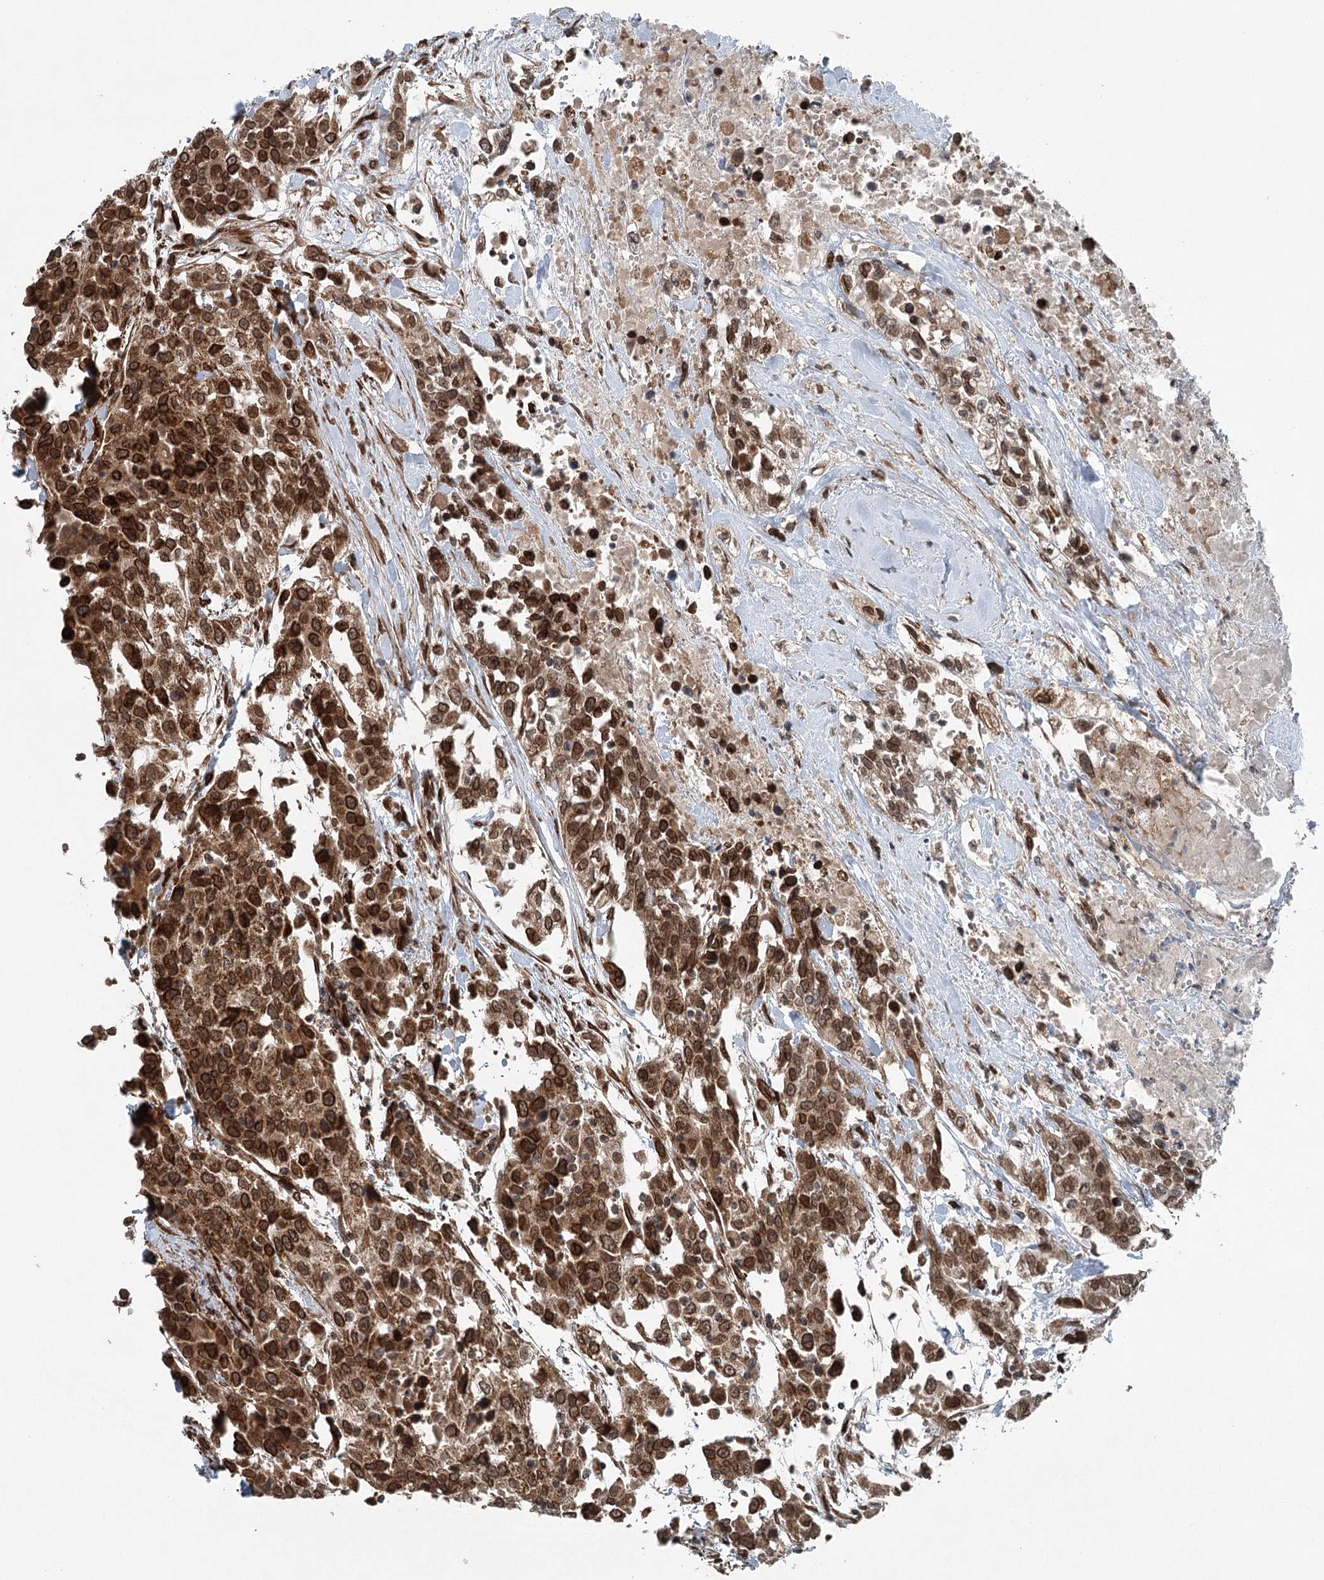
{"staining": {"intensity": "strong", "quantity": ">75%", "location": "cytoplasmic/membranous"}, "tissue": "urothelial cancer", "cell_type": "Tumor cells", "image_type": "cancer", "snomed": [{"axis": "morphology", "description": "Urothelial carcinoma, High grade"}, {"axis": "topography", "description": "Urinary bladder"}], "caption": "Urothelial cancer was stained to show a protein in brown. There is high levels of strong cytoplasmic/membranous positivity in about >75% of tumor cells.", "gene": "BCKDHA", "patient": {"sex": "female", "age": 80}}